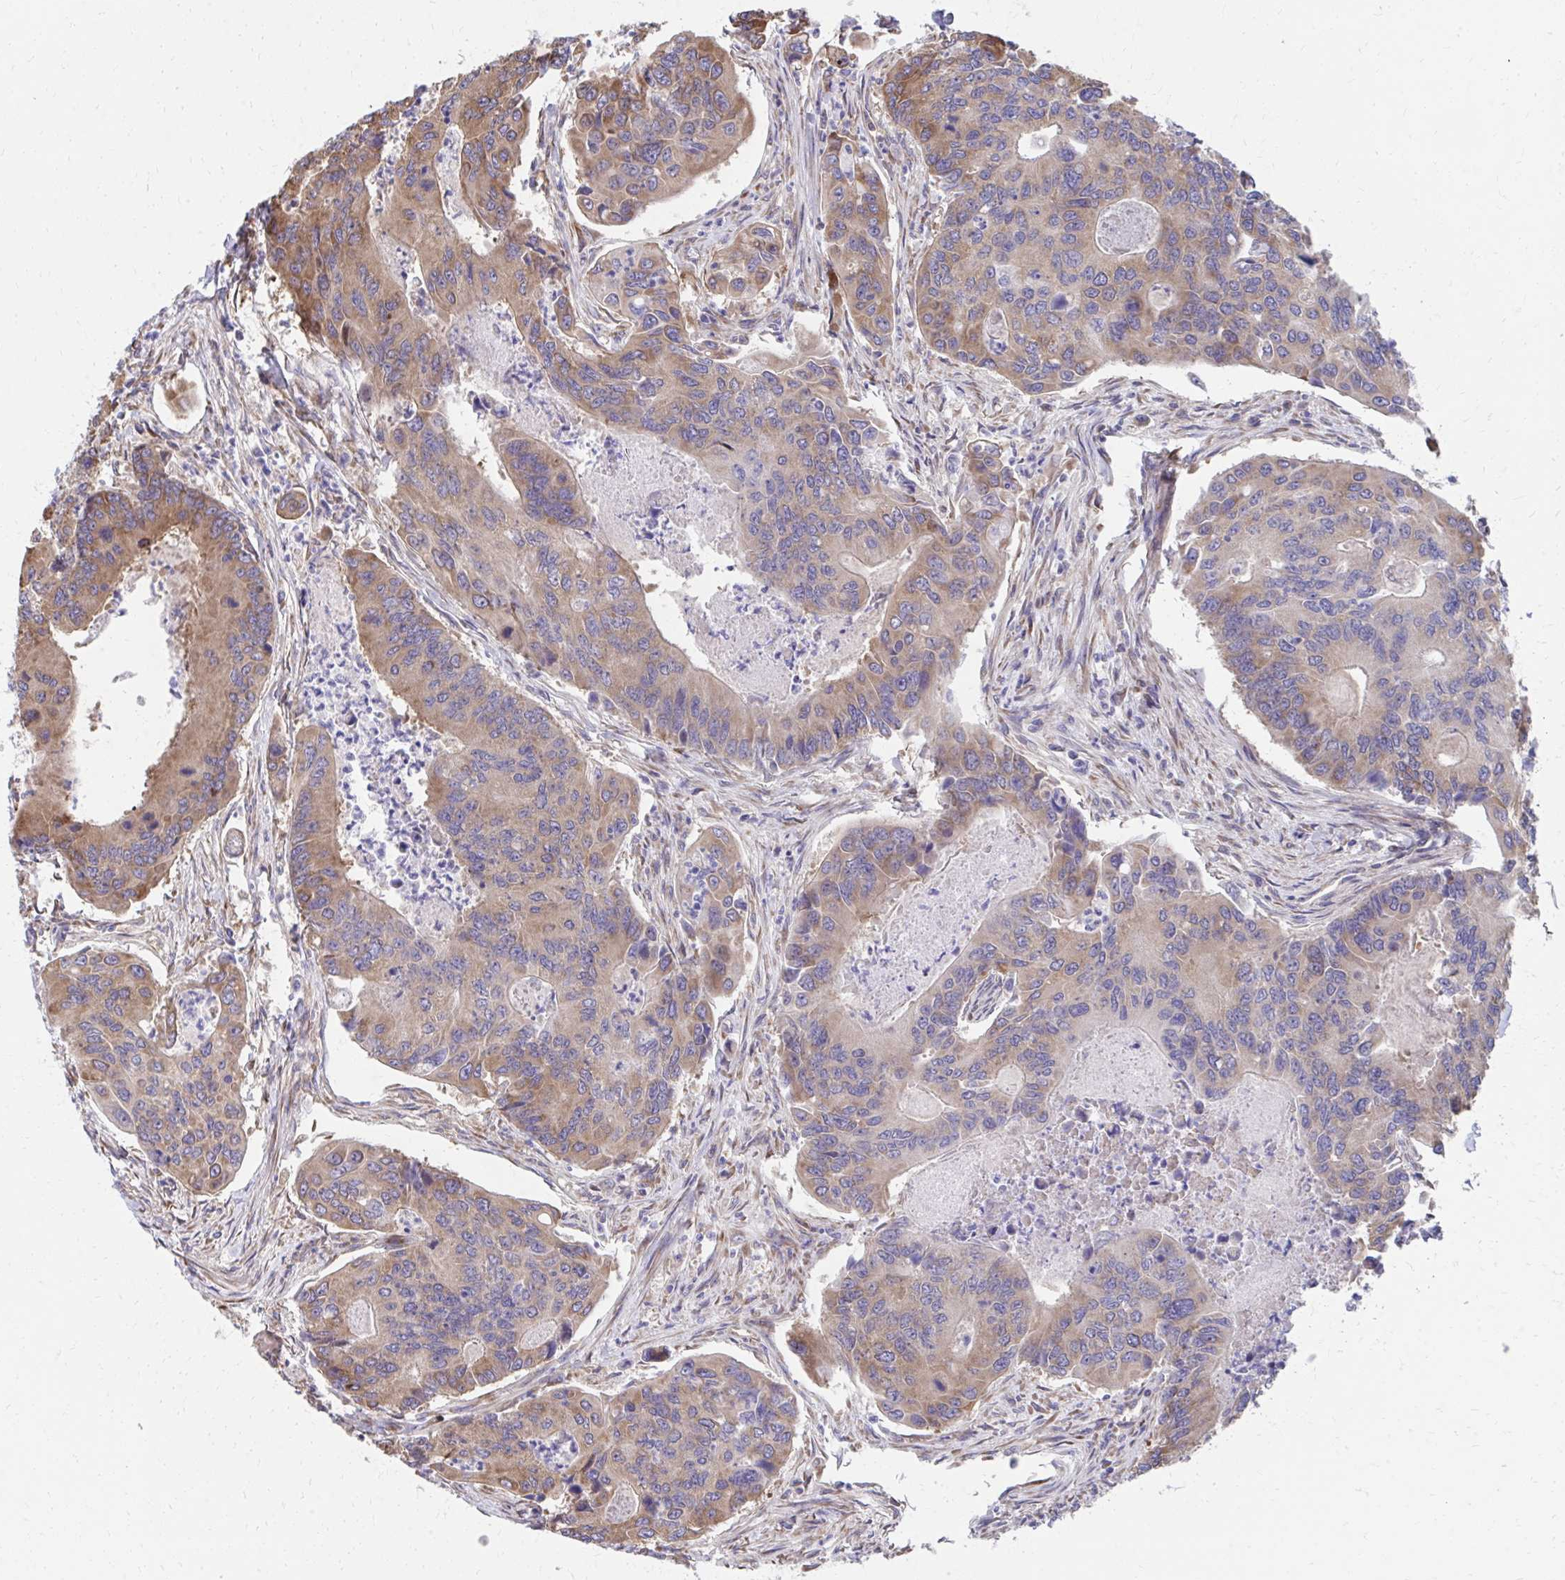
{"staining": {"intensity": "moderate", "quantity": ">75%", "location": "cytoplasmic/membranous"}, "tissue": "colorectal cancer", "cell_type": "Tumor cells", "image_type": "cancer", "snomed": [{"axis": "morphology", "description": "Adenocarcinoma, NOS"}, {"axis": "topography", "description": "Colon"}], "caption": "Immunohistochemical staining of adenocarcinoma (colorectal) reveals medium levels of moderate cytoplasmic/membranous positivity in approximately >75% of tumor cells.", "gene": "ZNF778", "patient": {"sex": "female", "age": 67}}